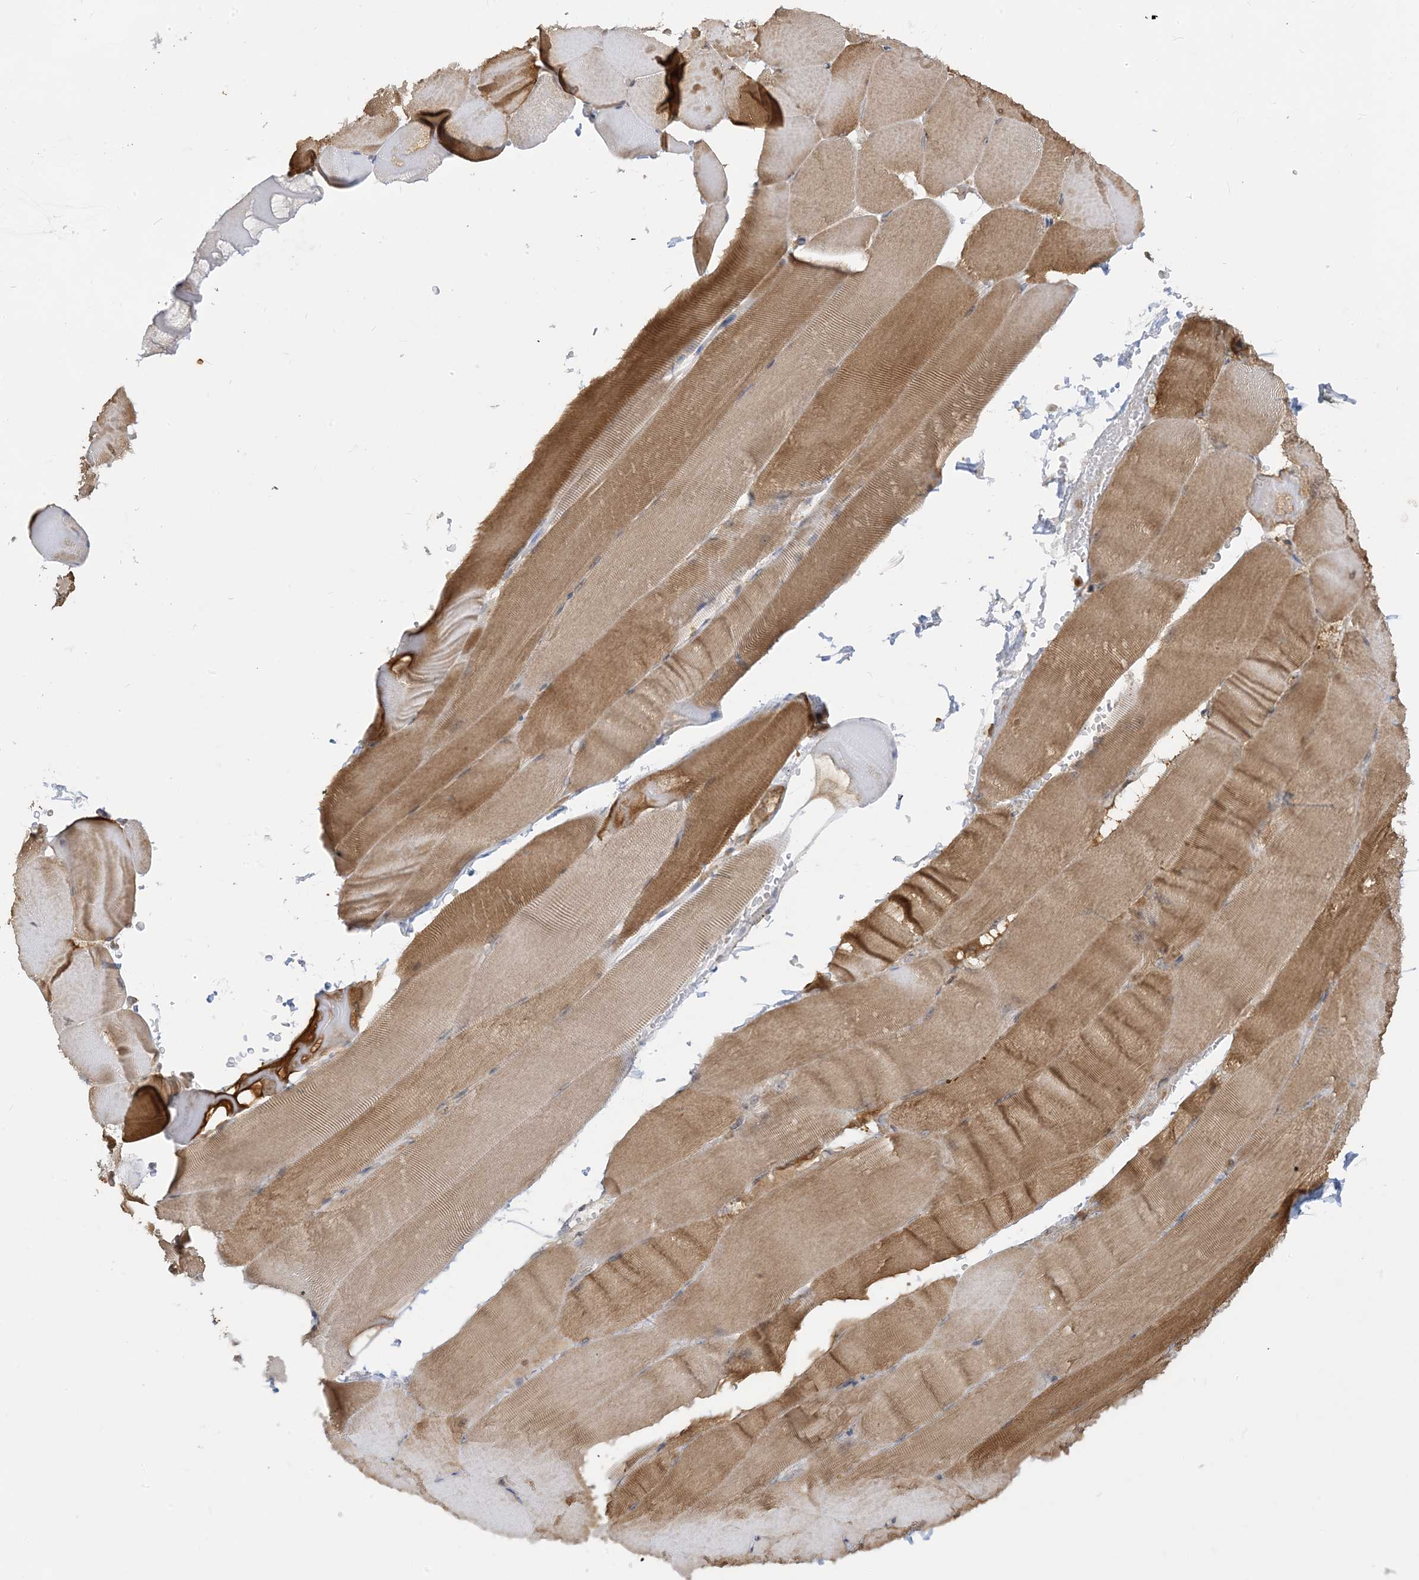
{"staining": {"intensity": "moderate", "quantity": "25%-75%", "location": "cytoplasmic/membranous"}, "tissue": "skeletal muscle", "cell_type": "Myocytes", "image_type": "normal", "snomed": [{"axis": "morphology", "description": "Normal tissue, NOS"}, {"axis": "topography", "description": "Skeletal muscle"}, {"axis": "topography", "description": "Parathyroid gland"}], "caption": "The image displays staining of unremarkable skeletal muscle, revealing moderate cytoplasmic/membranous protein expression (brown color) within myocytes. (DAB (3,3'-diaminobenzidine) IHC with brightfield microscopy, high magnification).", "gene": "SRP72", "patient": {"sex": "female", "age": 37}}